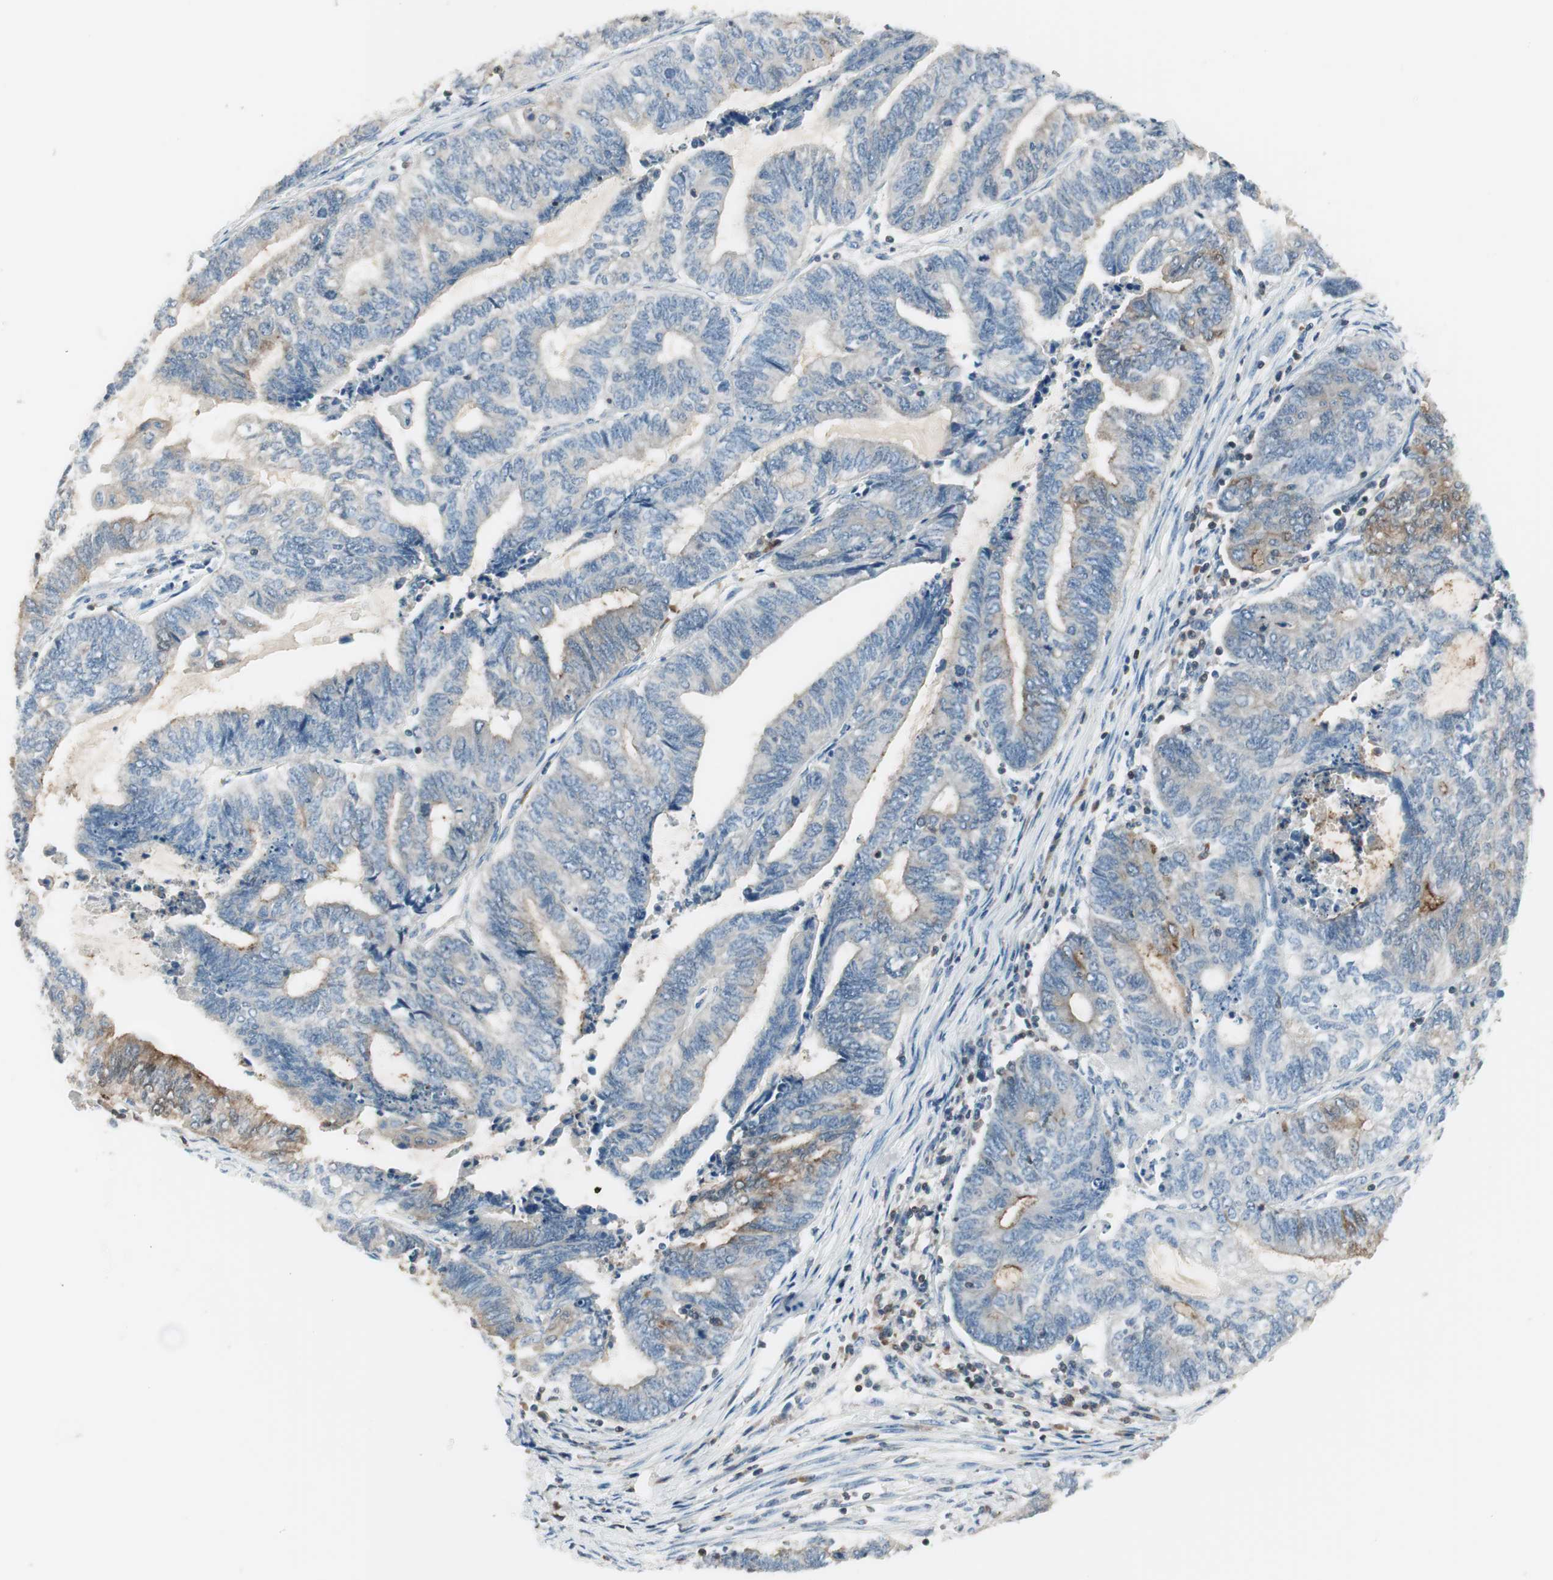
{"staining": {"intensity": "weak", "quantity": "<25%", "location": "cytoplasmic/membranous"}, "tissue": "endometrial cancer", "cell_type": "Tumor cells", "image_type": "cancer", "snomed": [{"axis": "morphology", "description": "Adenocarcinoma, NOS"}, {"axis": "topography", "description": "Uterus"}, {"axis": "topography", "description": "Endometrium"}], "caption": "IHC image of neoplastic tissue: endometrial cancer (adenocarcinoma) stained with DAB (3,3'-diaminobenzidine) shows no significant protein staining in tumor cells. (Stains: DAB (3,3'-diaminobenzidine) immunohistochemistry (IHC) with hematoxylin counter stain, Microscopy: brightfield microscopy at high magnification).", "gene": "SLC9A3R1", "patient": {"sex": "female", "age": 70}}